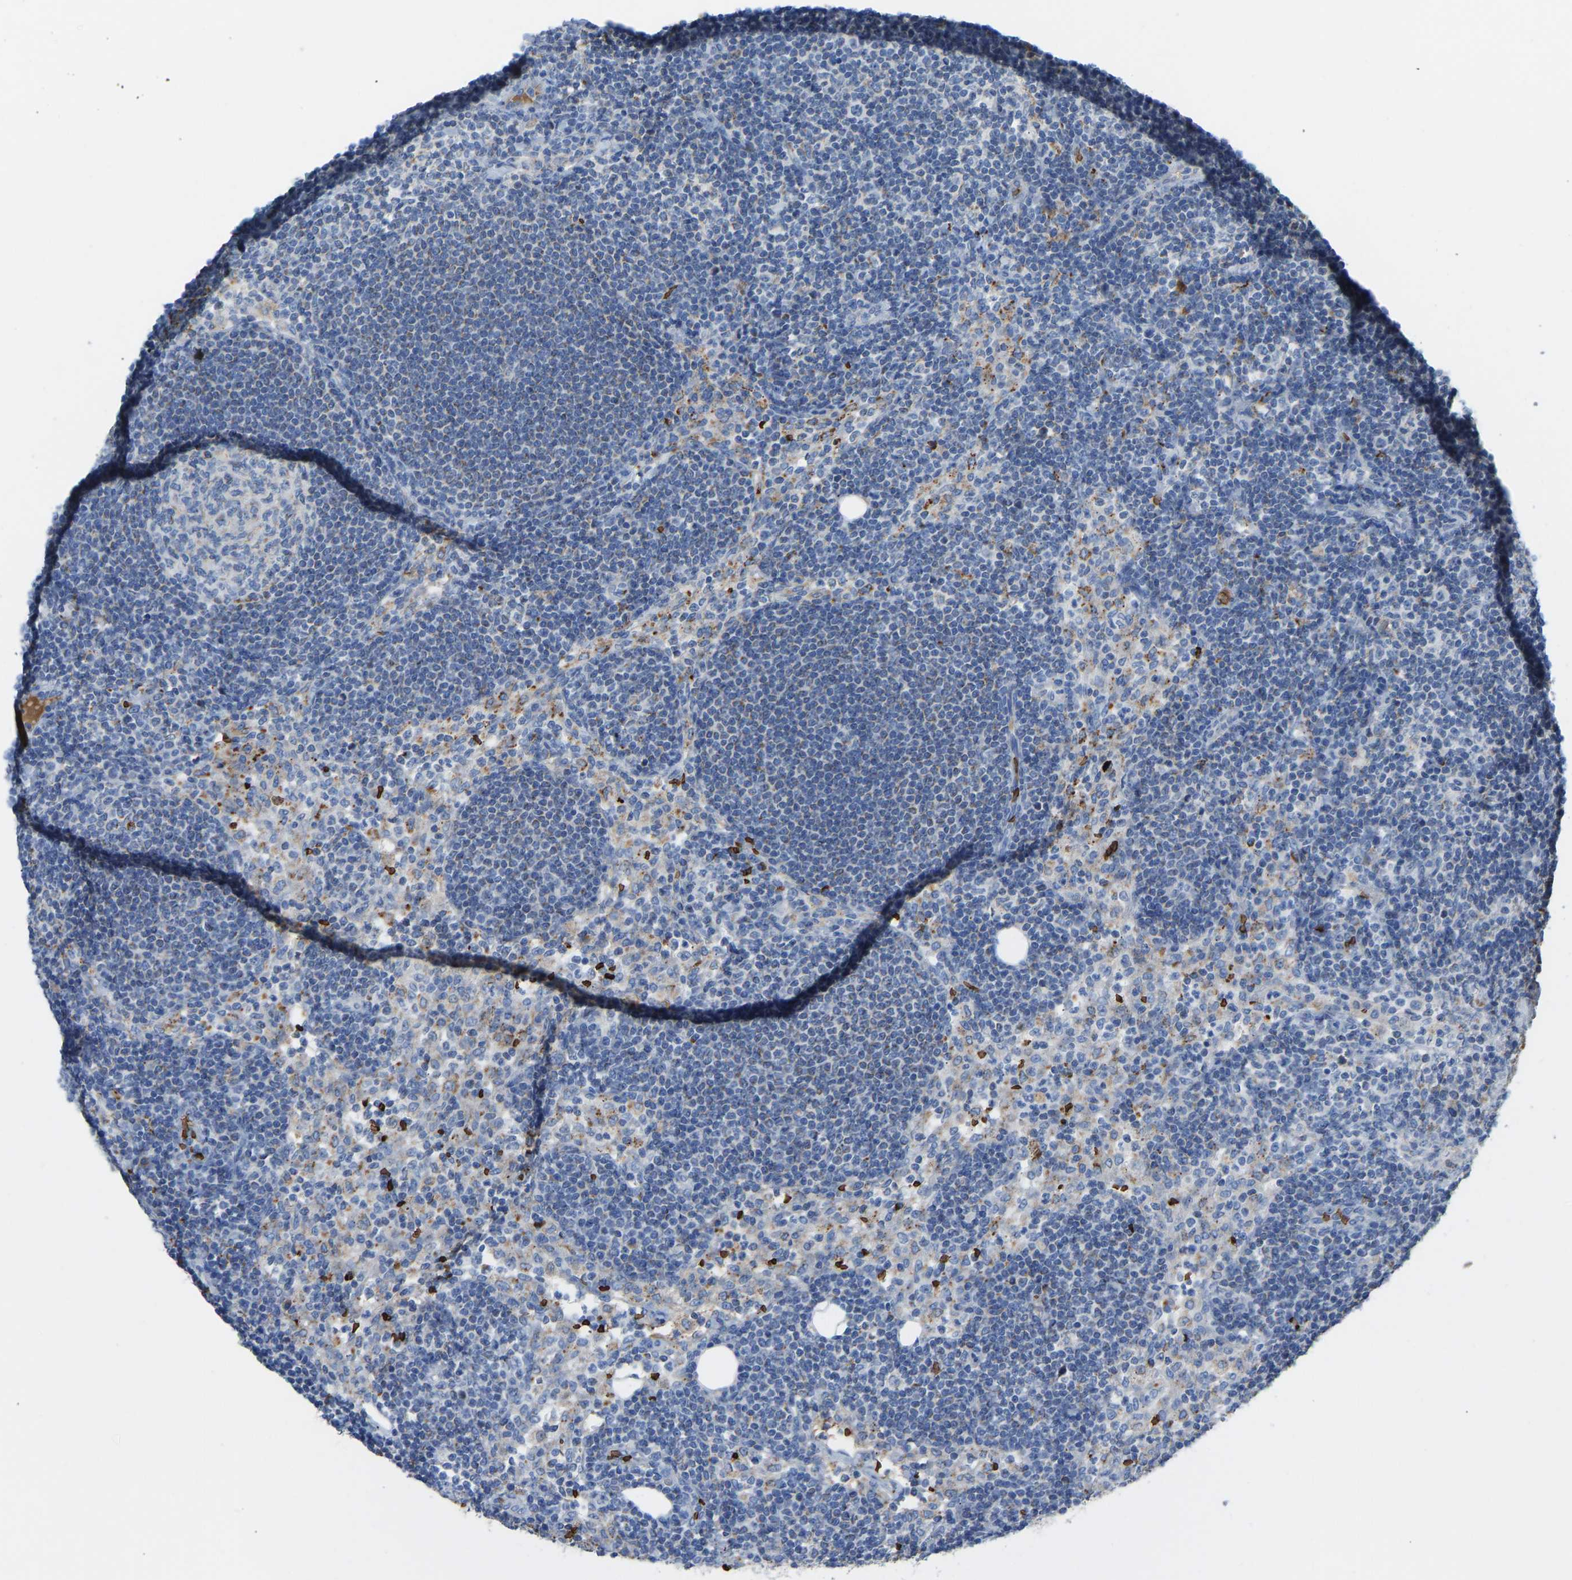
{"staining": {"intensity": "negative", "quantity": "none", "location": "none"}, "tissue": "lymph node", "cell_type": "Germinal center cells", "image_type": "normal", "snomed": [{"axis": "morphology", "description": "Normal tissue, NOS"}, {"axis": "morphology", "description": "Carcinoid, malignant, NOS"}, {"axis": "topography", "description": "Lymph node"}], "caption": "An immunohistochemistry image of normal lymph node is shown. There is no staining in germinal center cells of lymph node. (DAB immunohistochemistry with hematoxylin counter stain).", "gene": "PIGS", "patient": {"sex": "male", "age": 47}}